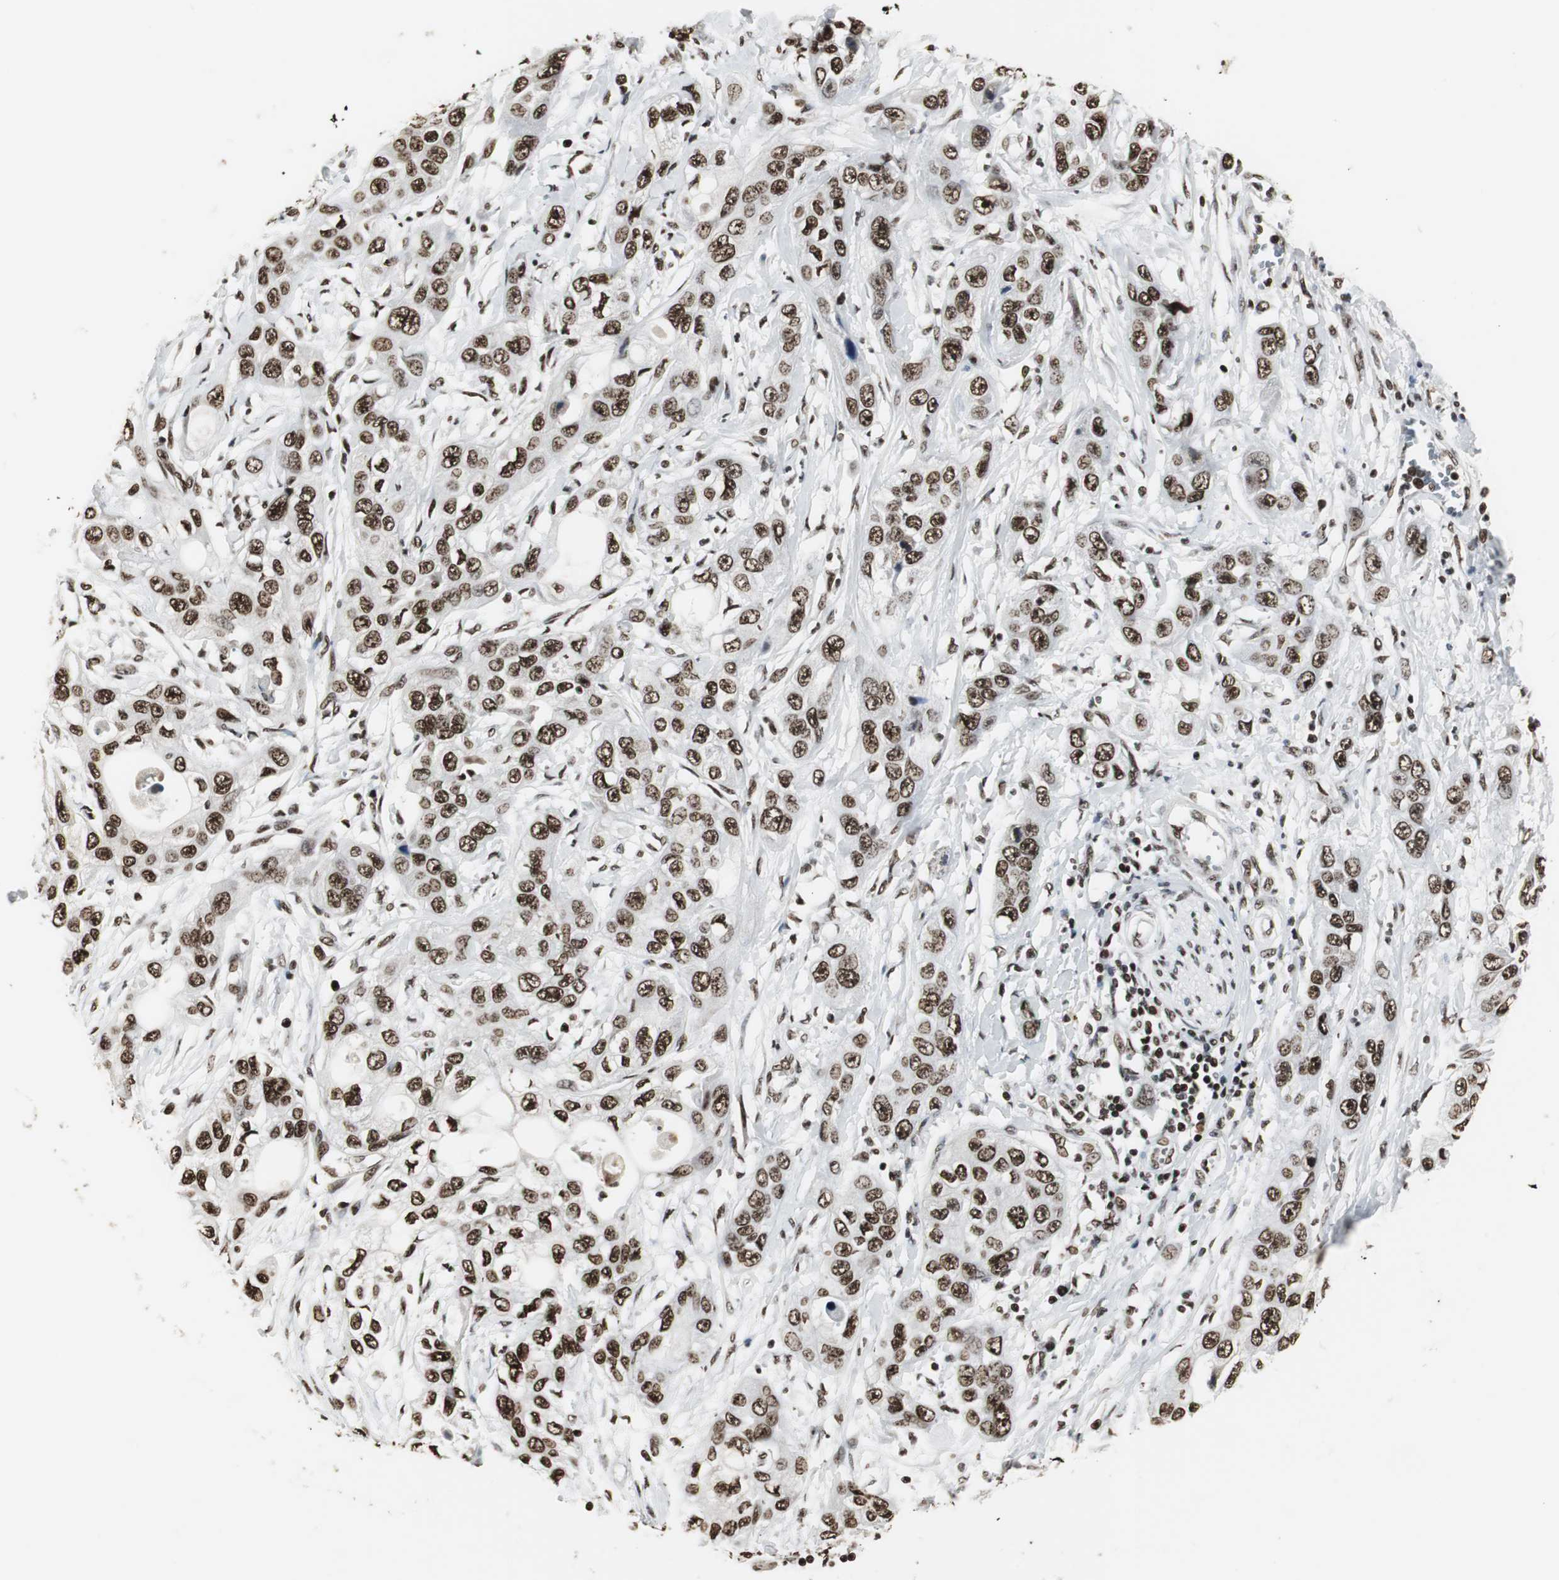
{"staining": {"intensity": "strong", "quantity": ">75%", "location": "nuclear"}, "tissue": "pancreatic cancer", "cell_type": "Tumor cells", "image_type": "cancer", "snomed": [{"axis": "morphology", "description": "Adenocarcinoma, NOS"}, {"axis": "topography", "description": "Pancreas"}], "caption": "DAB (3,3'-diaminobenzidine) immunohistochemical staining of pancreatic cancer (adenocarcinoma) demonstrates strong nuclear protein staining in approximately >75% of tumor cells.", "gene": "PARN", "patient": {"sex": "female", "age": 70}}